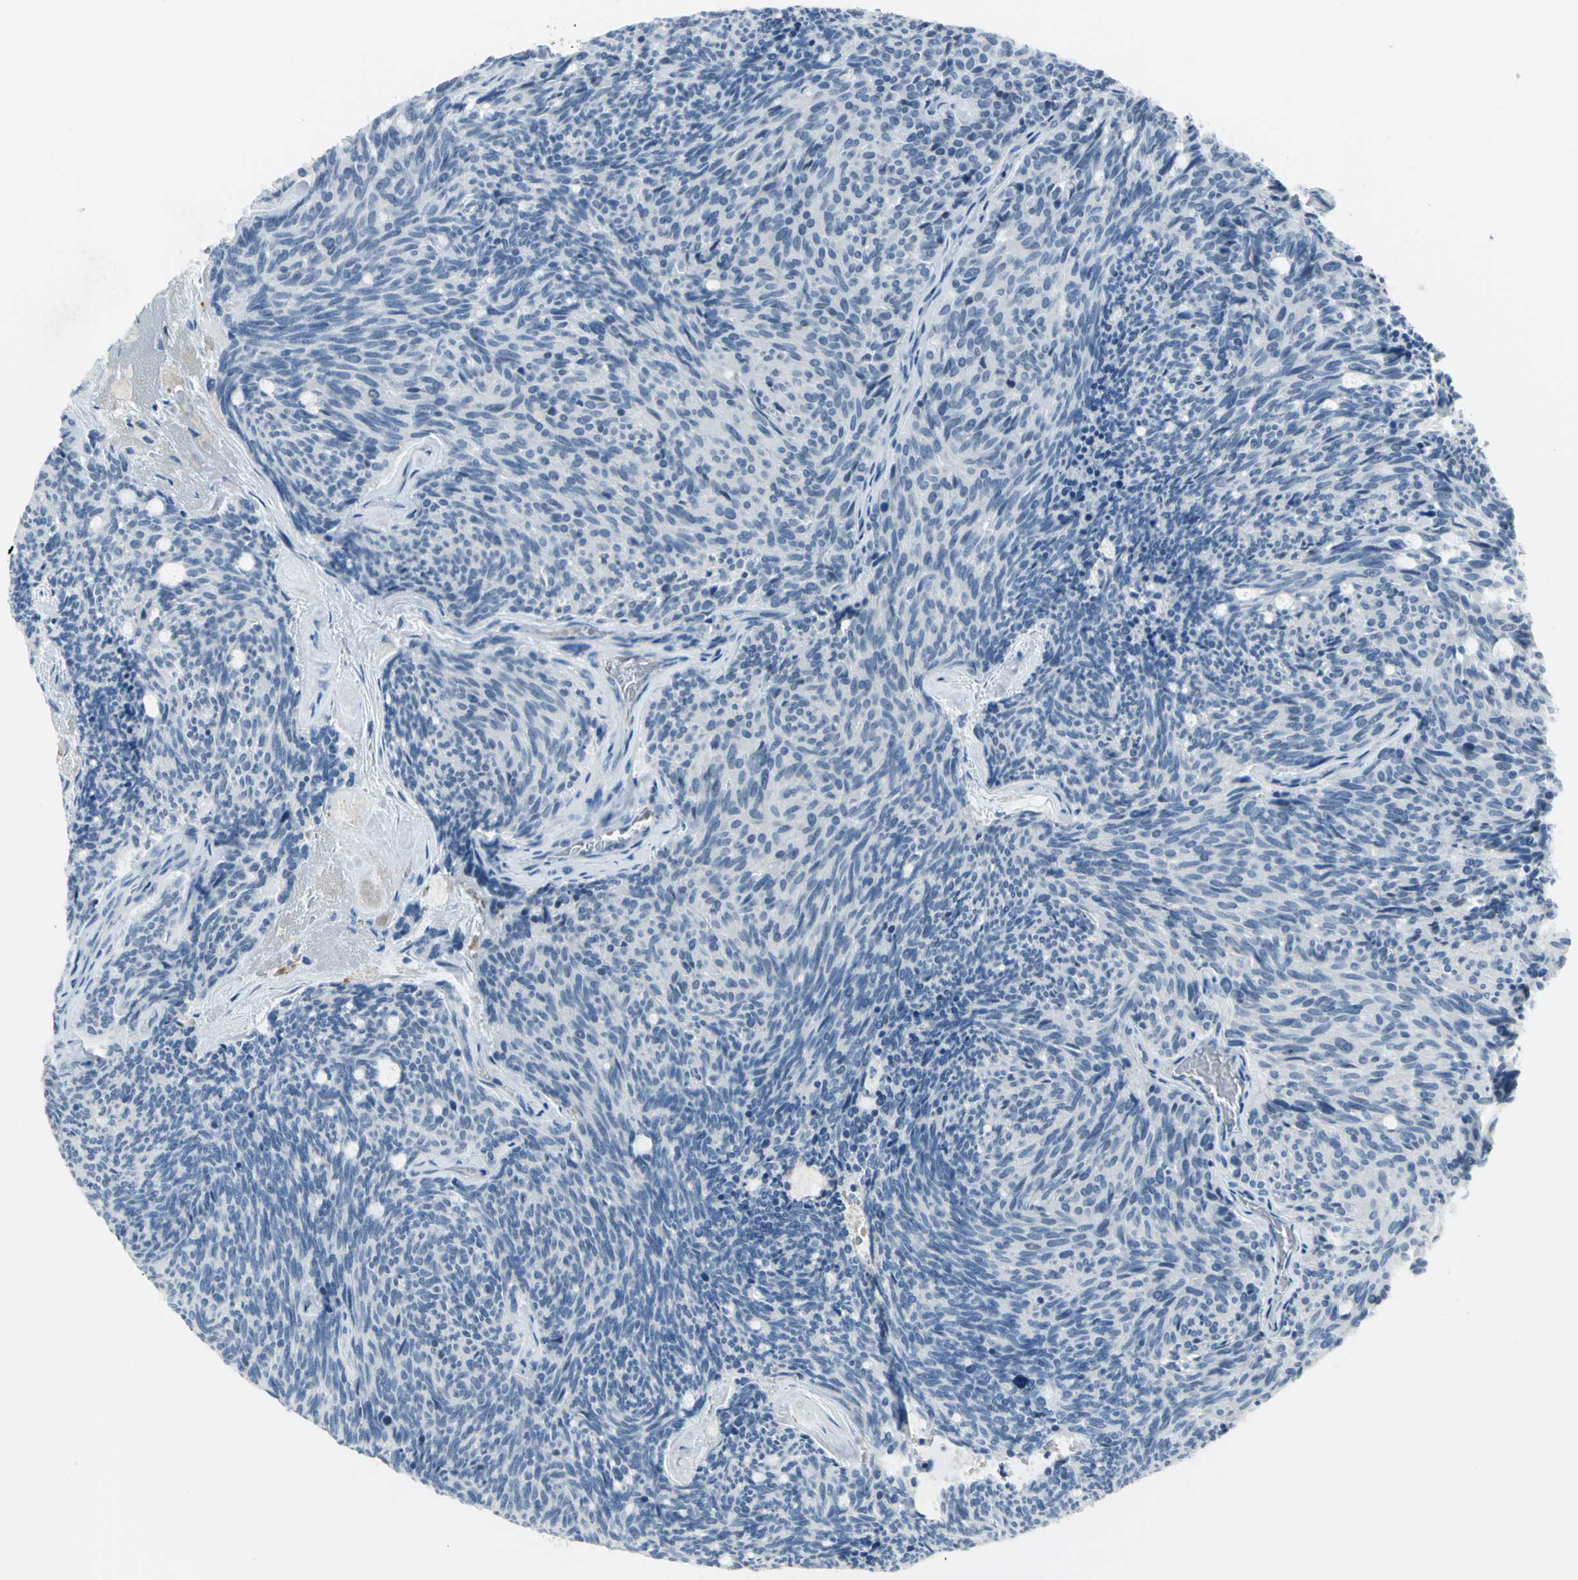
{"staining": {"intensity": "negative", "quantity": "none", "location": "none"}, "tissue": "carcinoid", "cell_type": "Tumor cells", "image_type": "cancer", "snomed": [{"axis": "morphology", "description": "Carcinoid, malignant, NOS"}, {"axis": "topography", "description": "Pancreas"}], "caption": "An immunohistochemistry image of carcinoid is shown. There is no staining in tumor cells of carcinoid.", "gene": "ZIC1", "patient": {"sex": "female", "age": 54}}